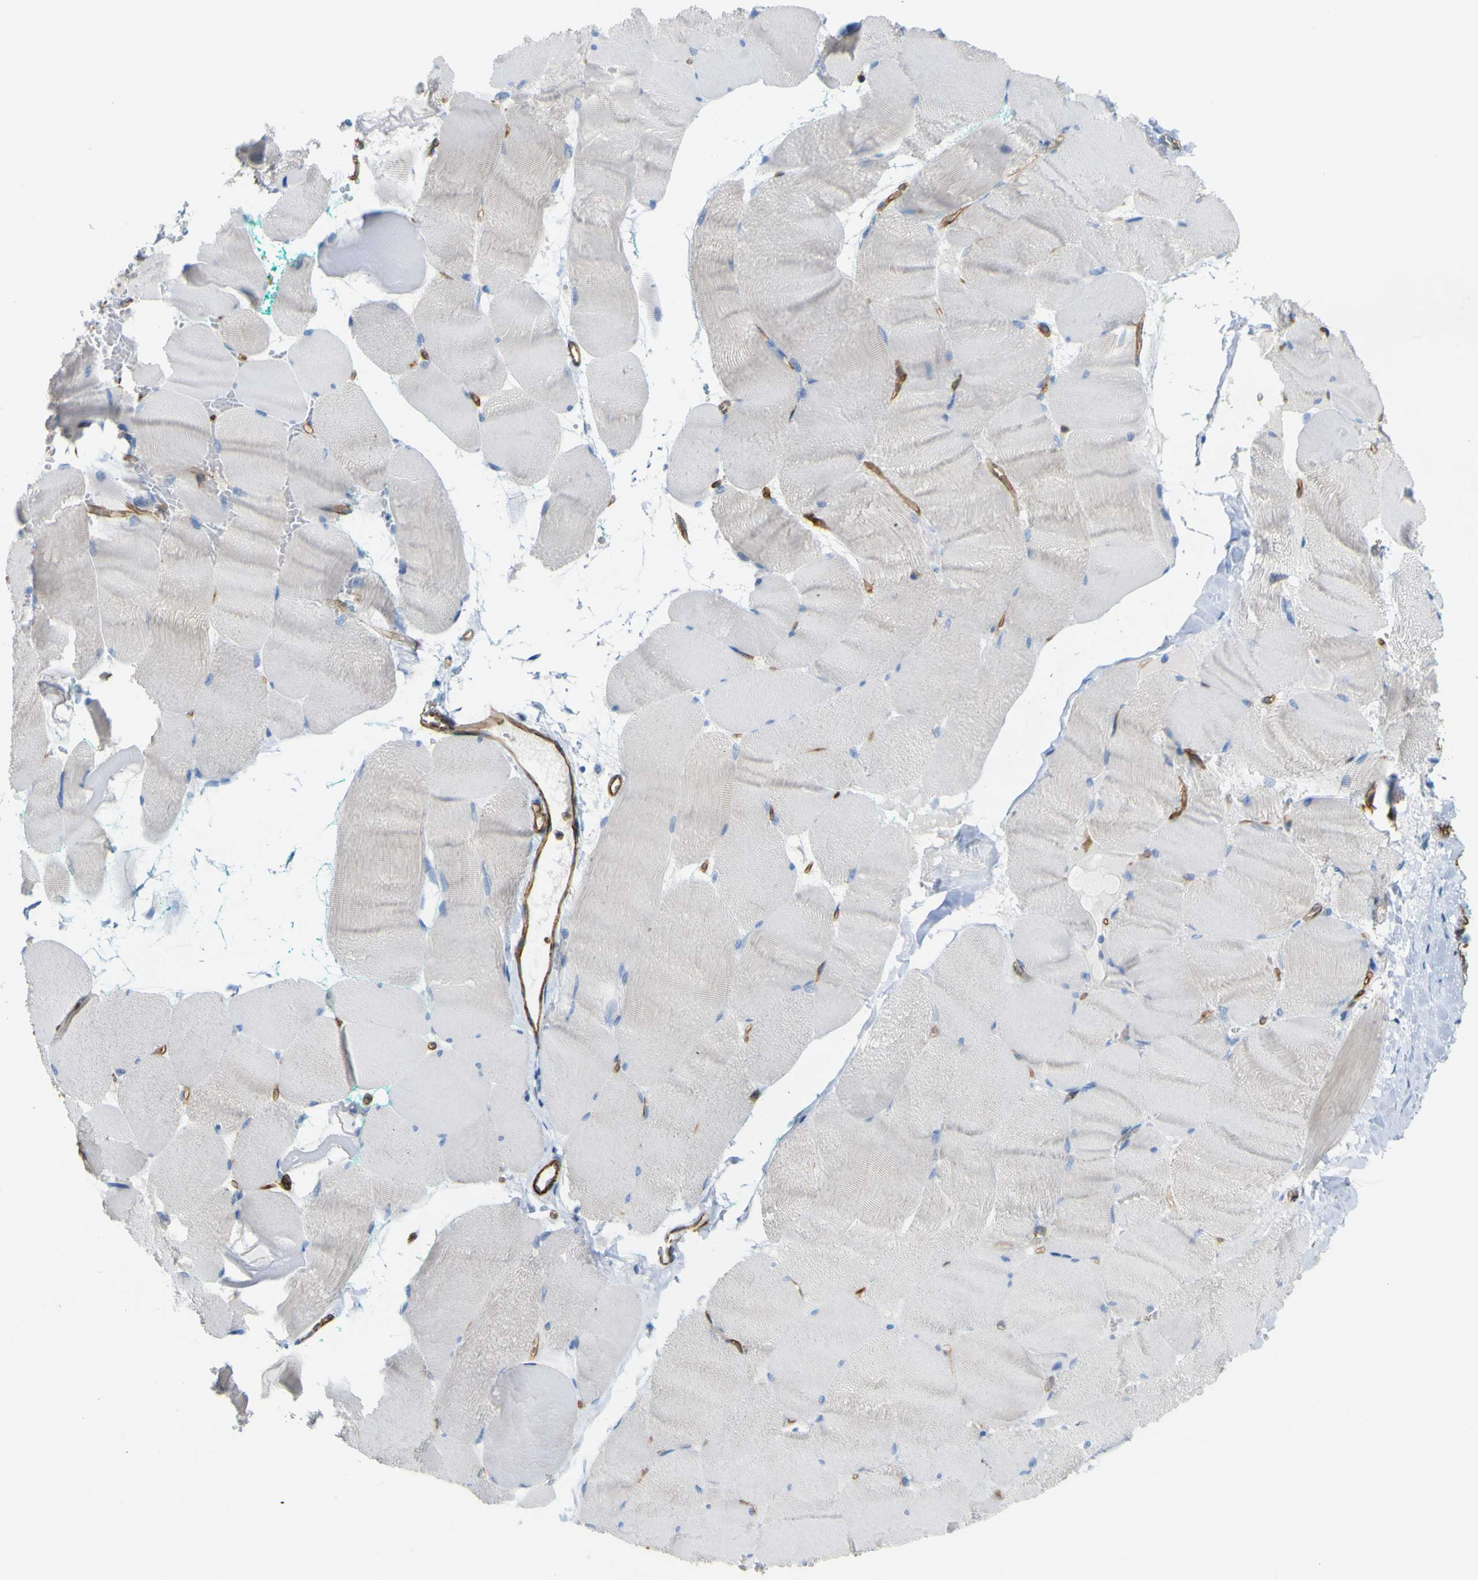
{"staining": {"intensity": "negative", "quantity": "none", "location": "none"}, "tissue": "skeletal muscle", "cell_type": "Myocytes", "image_type": "normal", "snomed": [{"axis": "morphology", "description": "Normal tissue, NOS"}, {"axis": "morphology", "description": "Squamous cell carcinoma, NOS"}, {"axis": "topography", "description": "Skeletal muscle"}], "caption": "Myocytes are negative for brown protein staining in unremarkable skeletal muscle. (Brightfield microscopy of DAB (3,3'-diaminobenzidine) immunohistochemistry (IHC) at high magnification).", "gene": "CD93", "patient": {"sex": "male", "age": 51}}